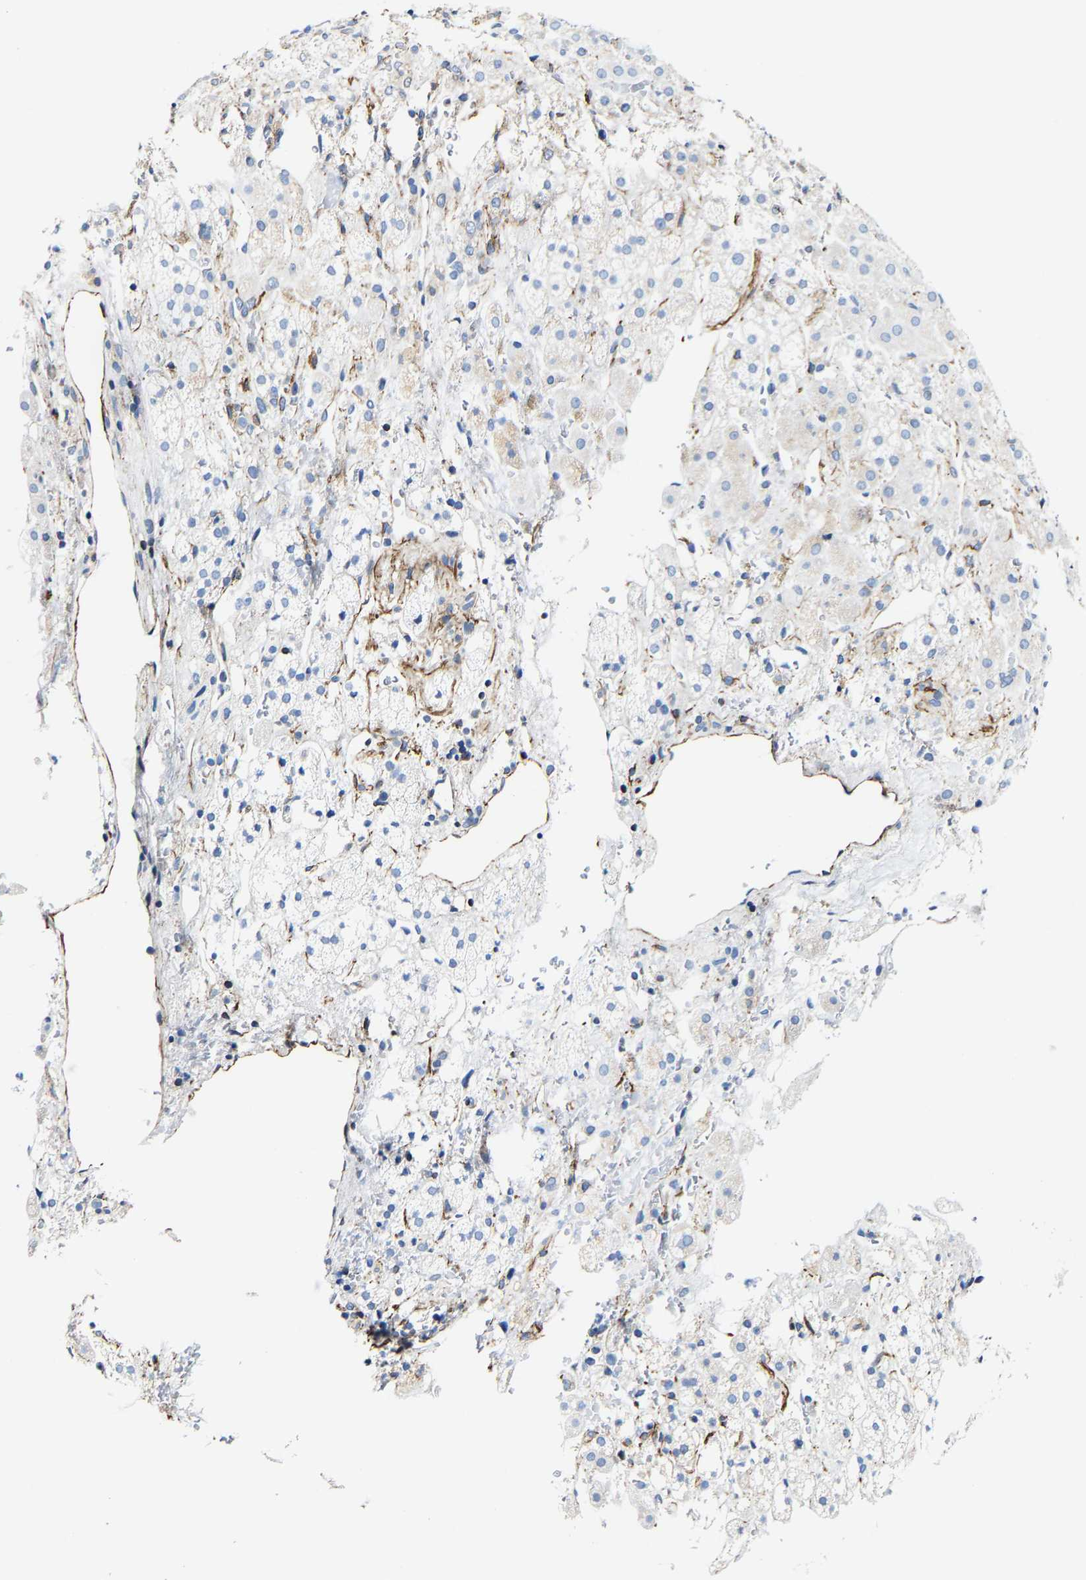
{"staining": {"intensity": "negative", "quantity": "none", "location": "none"}, "tissue": "adrenal gland", "cell_type": "Glandular cells", "image_type": "normal", "snomed": [{"axis": "morphology", "description": "Normal tissue, NOS"}, {"axis": "topography", "description": "Adrenal gland"}], "caption": "DAB immunohistochemical staining of benign human adrenal gland exhibits no significant expression in glandular cells. Brightfield microscopy of immunohistochemistry (IHC) stained with DAB (brown) and hematoxylin (blue), captured at high magnification.", "gene": "MMEL1", "patient": {"sex": "male", "age": 56}}